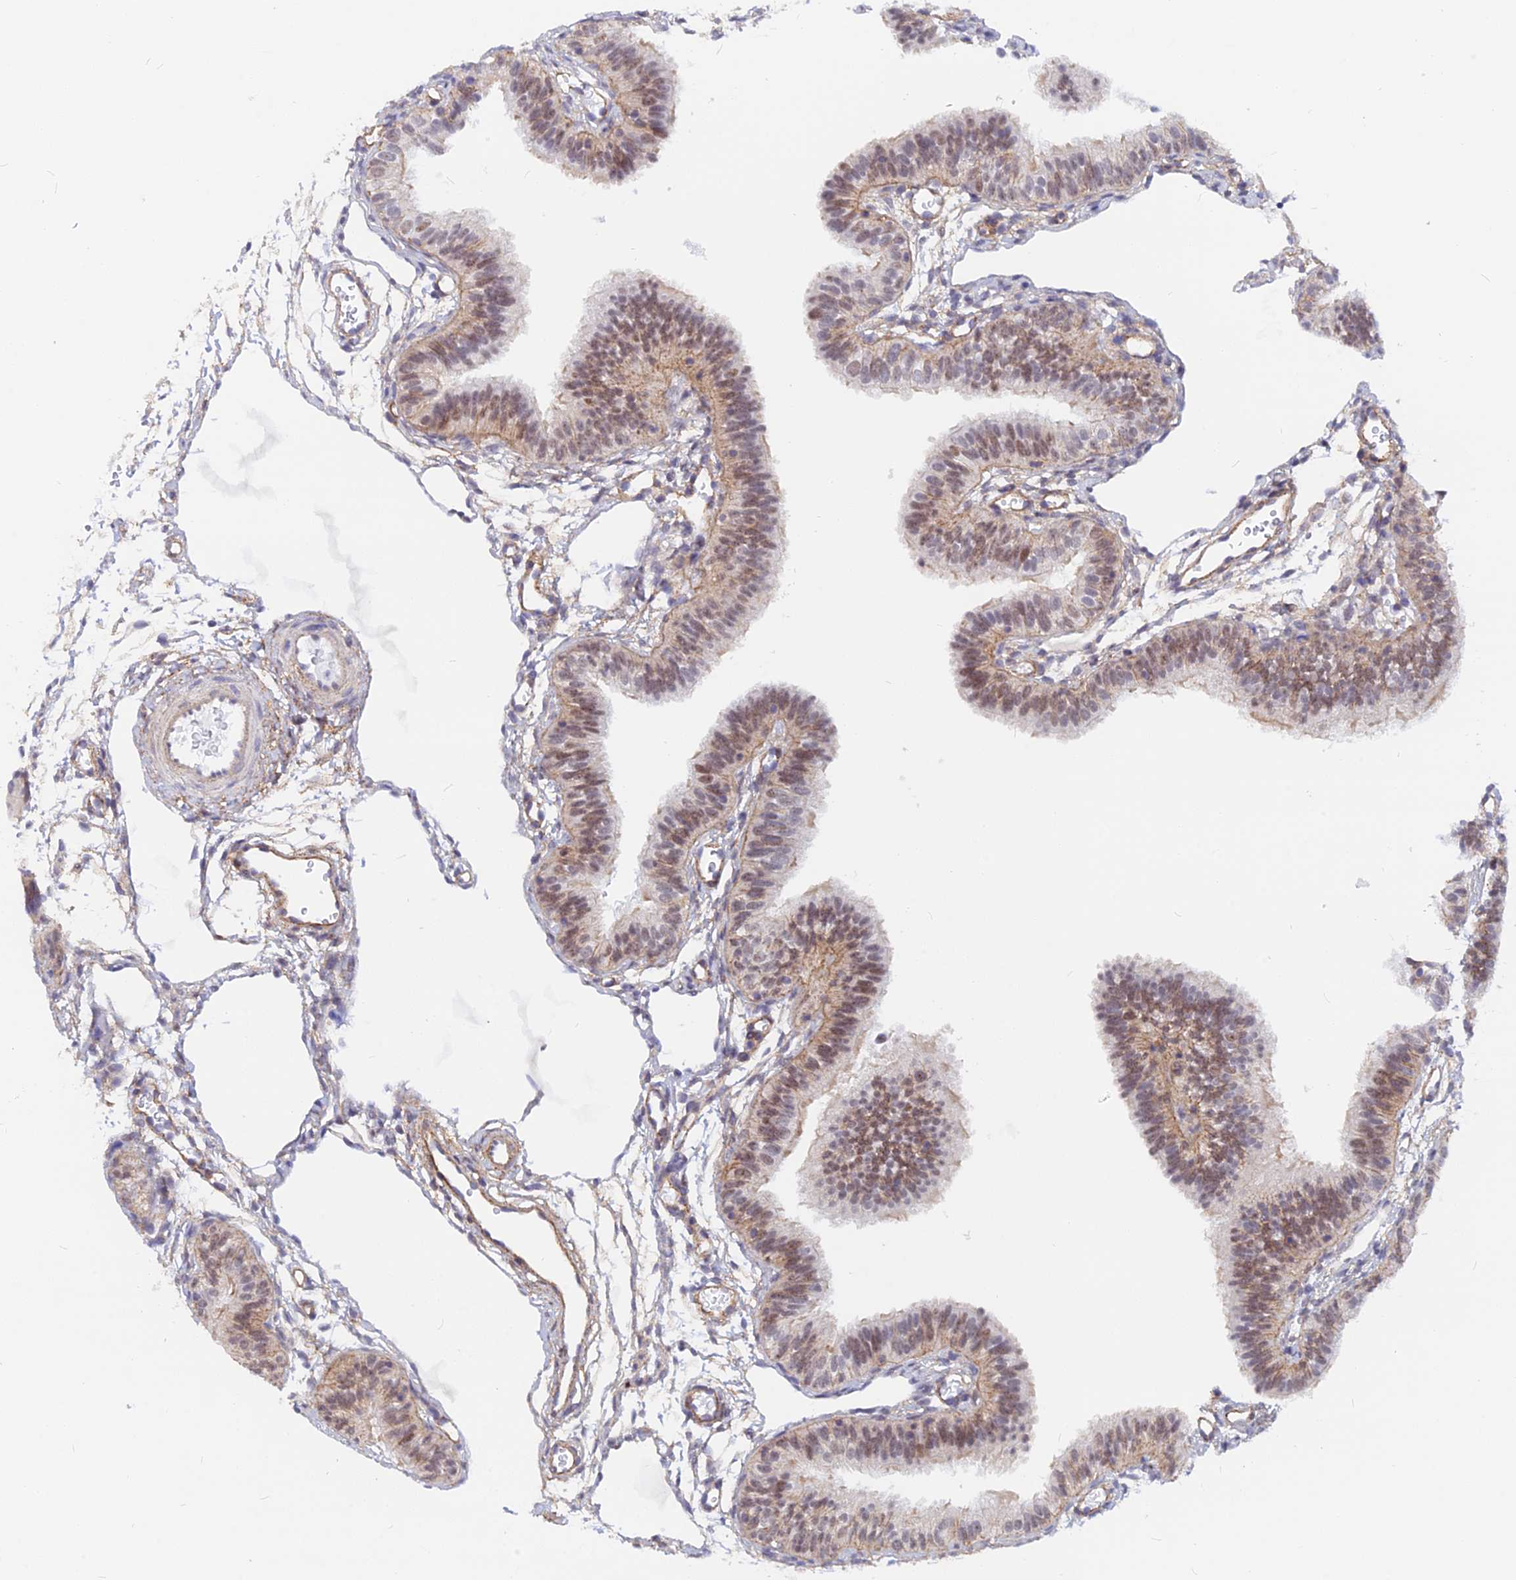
{"staining": {"intensity": "weak", "quantity": "25%-75%", "location": "cytoplasmic/membranous,nuclear"}, "tissue": "fallopian tube", "cell_type": "Glandular cells", "image_type": "normal", "snomed": [{"axis": "morphology", "description": "Normal tissue, NOS"}, {"axis": "topography", "description": "Fallopian tube"}], "caption": "The photomicrograph demonstrates staining of normal fallopian tube, revealing weak cytoplasmic/membranous,nuclear protein staining (brown color) within glandular cells.", "gene": "VSTM2L", "patient": {"sex": "female", "age": 35}}